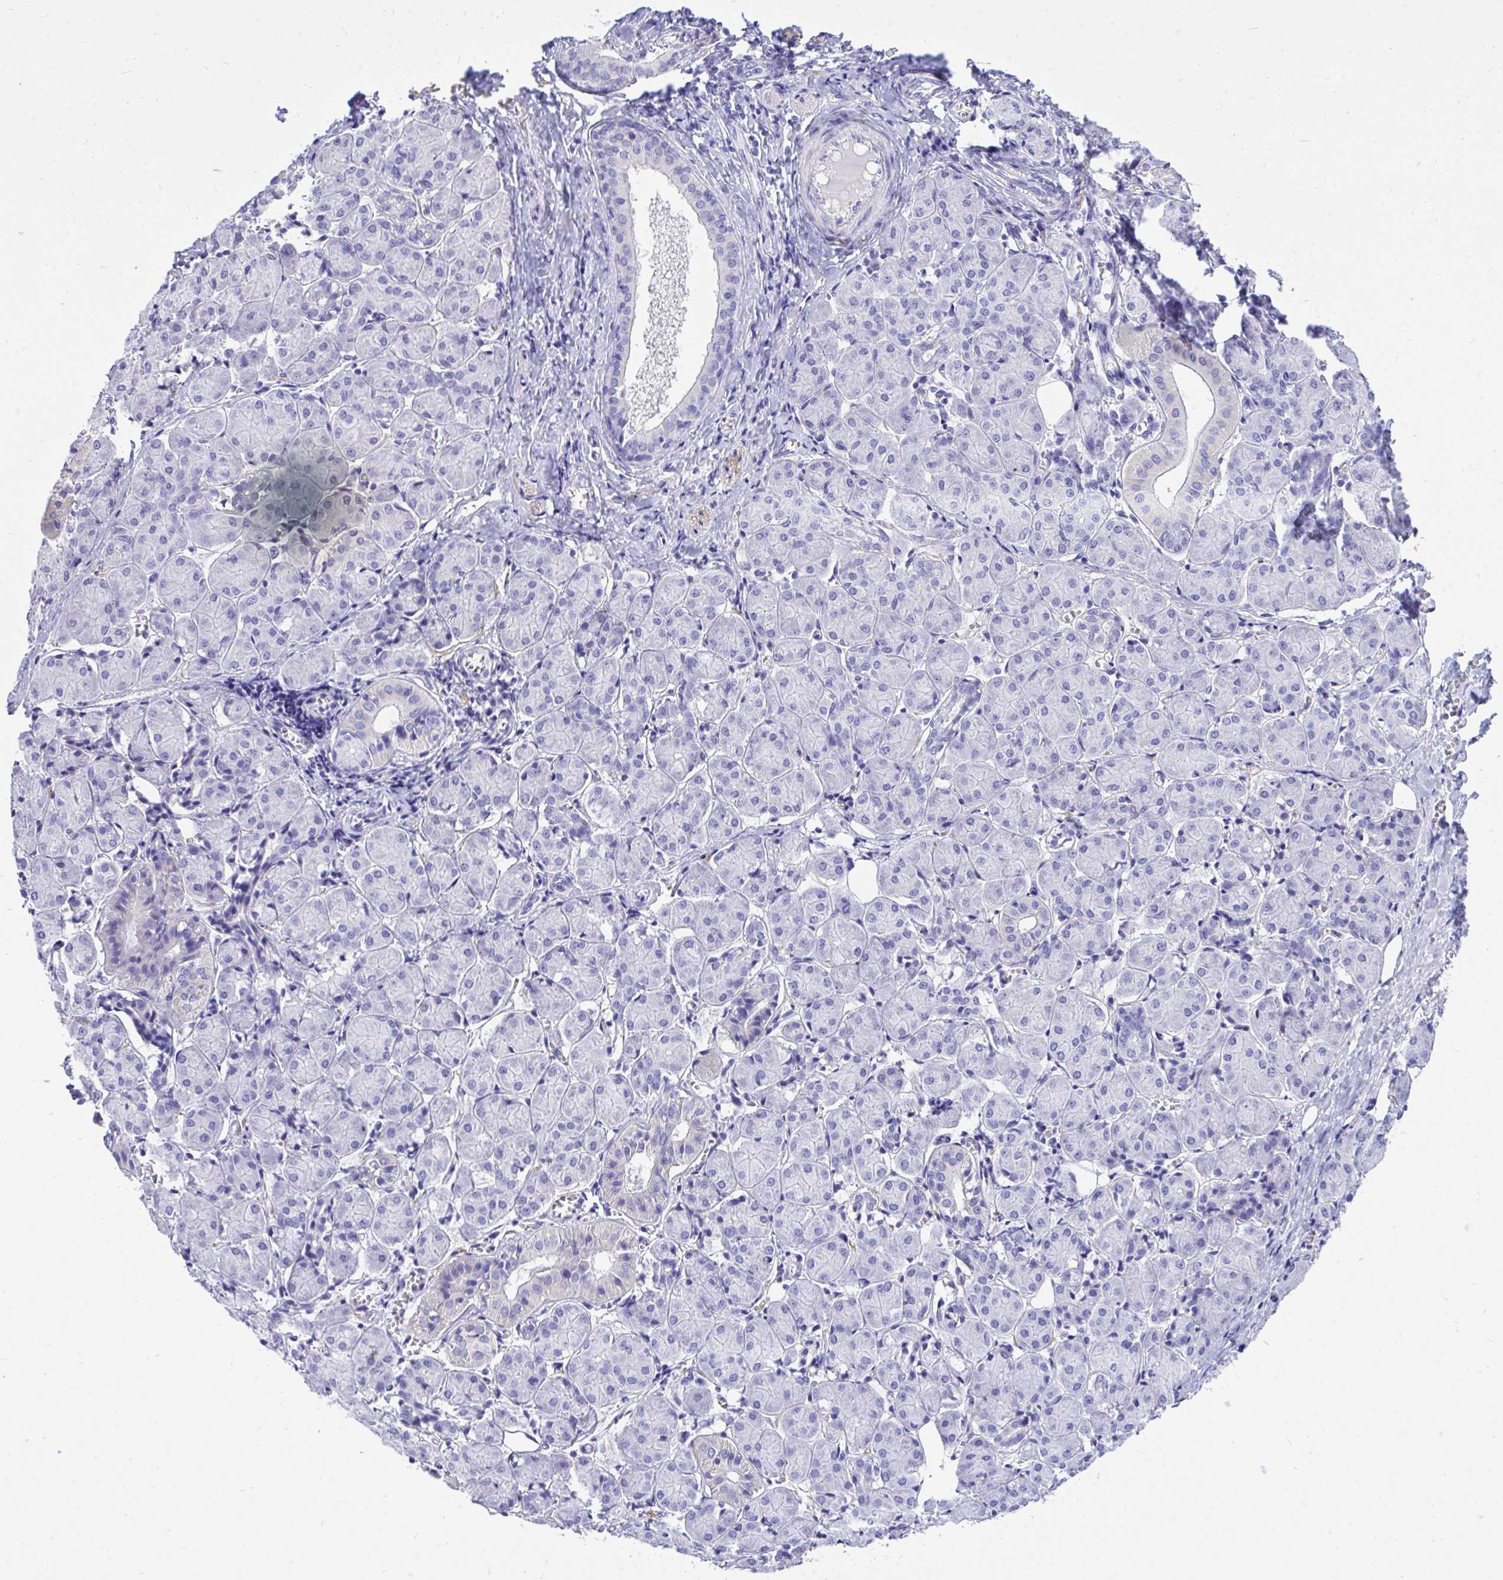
{"staining": {"intensity": "negative", "quantity": "none", "location": "none"}, "tissue": "salivary gland", "cell_type": "Glandular cells", "image_type": "normal", "snomed": [{"axis": "morphology", "description": "Normal tissue, NOS"}, {"axis": "morphology", "description": "Inflammation, NOS"}, {"axis": "topography", "description": "Lymph node"}, {"axis": "topography", "description": "Salivary gland"}], "caption": "High power microscopy histopathology image of an immunohistochemistry photomicrograph of normal salivary gland, revealing no significant expression in glandular cells. (Brightfield microscopy of DAB (3,3'-diaminobenzidine) immunohistochemistry (IHC) at high magnification).", "gene": "MON1A", "patient": {"sex": "male", "age": 3}}